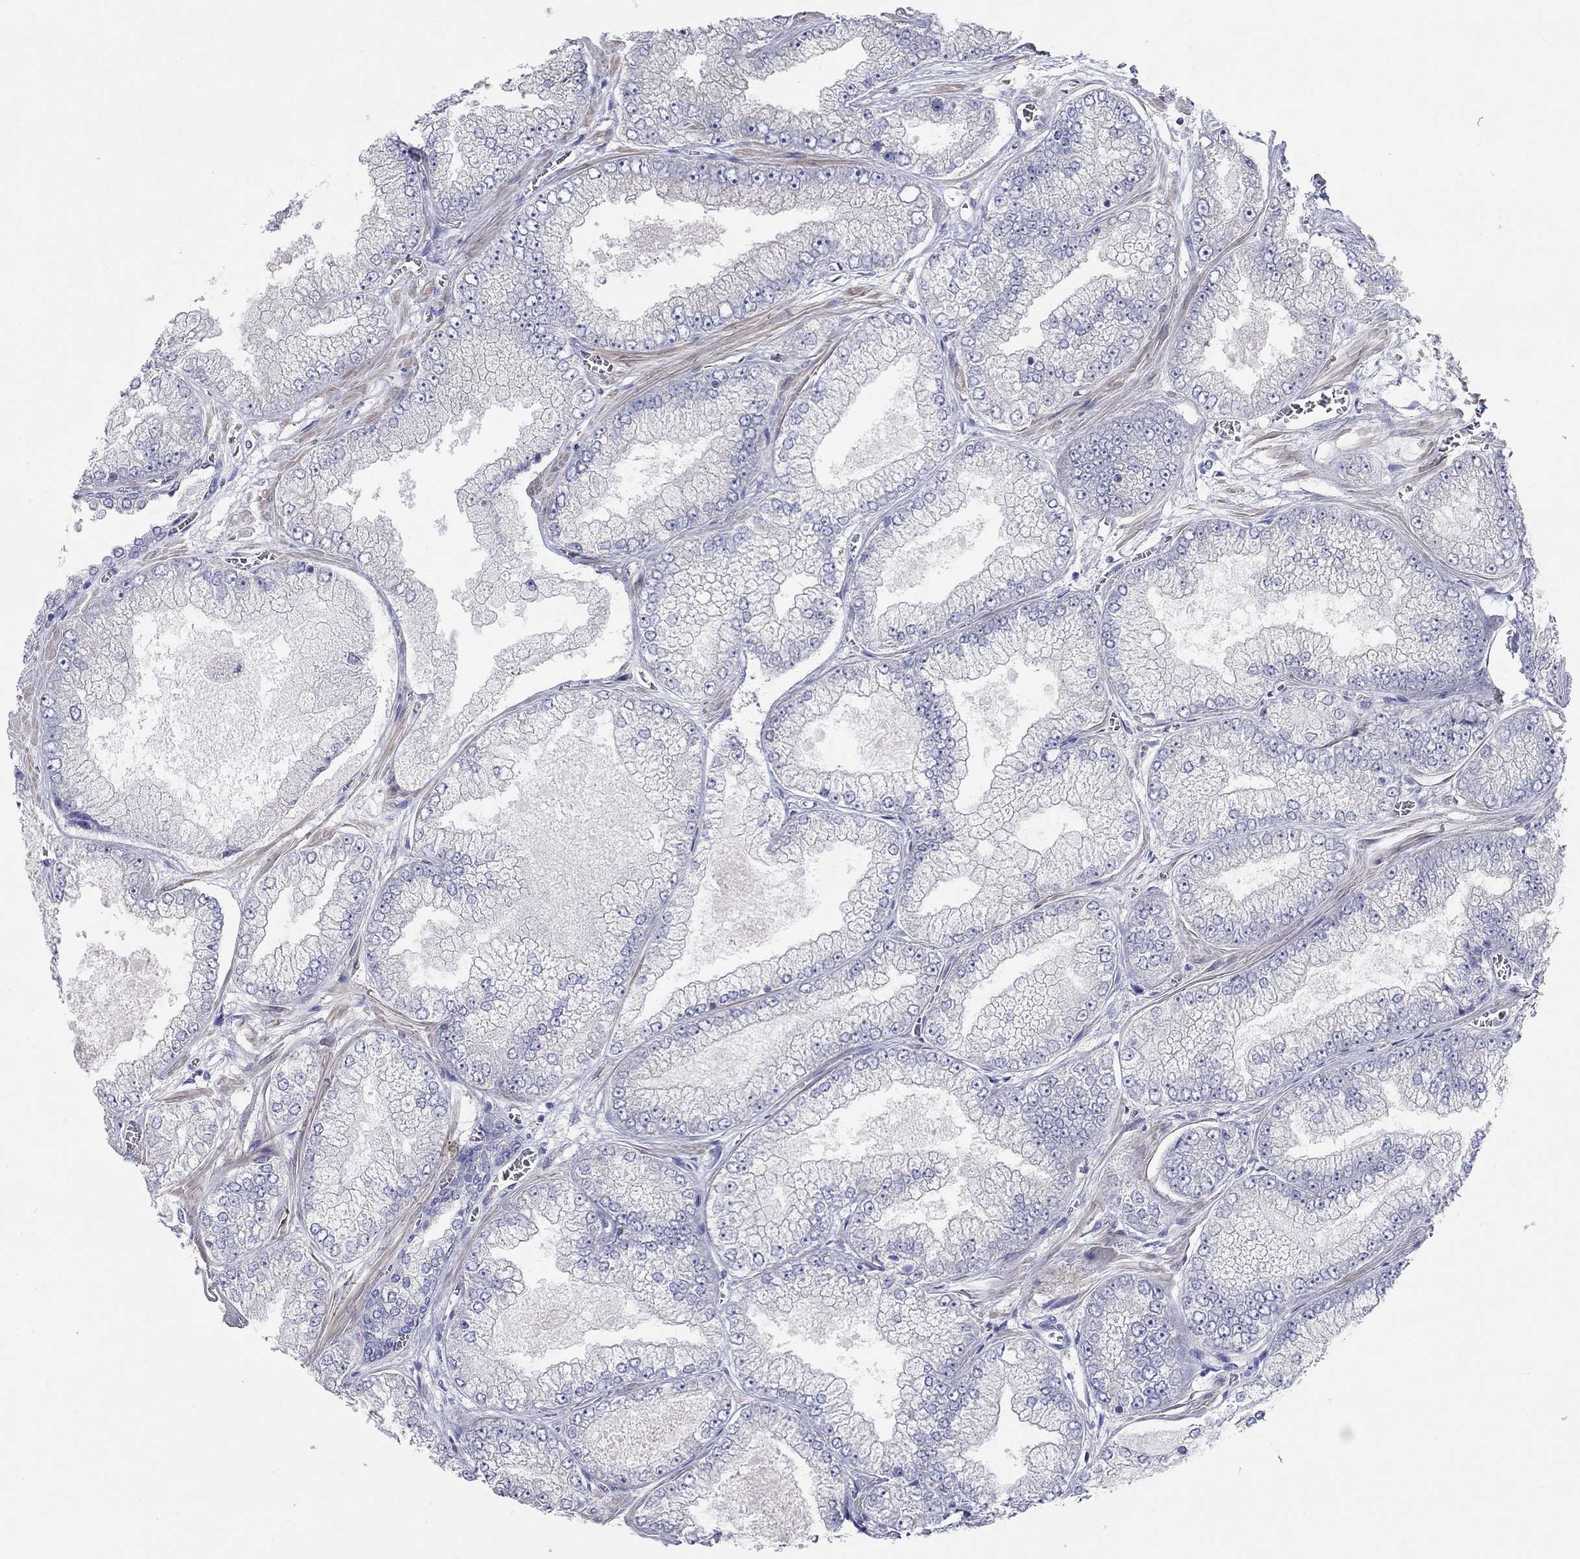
{"staining": {"intensity": "negative", "quantity": "none", "location": "none"}, "tissue": "prostate cancer", "cell_type": "Tumor cells", "image_type": "cancer", "snomed": [{"axis": "morphology", "description": "Adenocarcinoma, Low grade"}, {"axis": "topography", "description": "Prostate"}], "caption": "Human prostate low-grade adenocarcinoma stained for a protein using immunohistochemistry (IHC) displays no staining in tumor cells.", "gene": "PCDHGA10", "patient": {"sex": "male", "age": 57}}